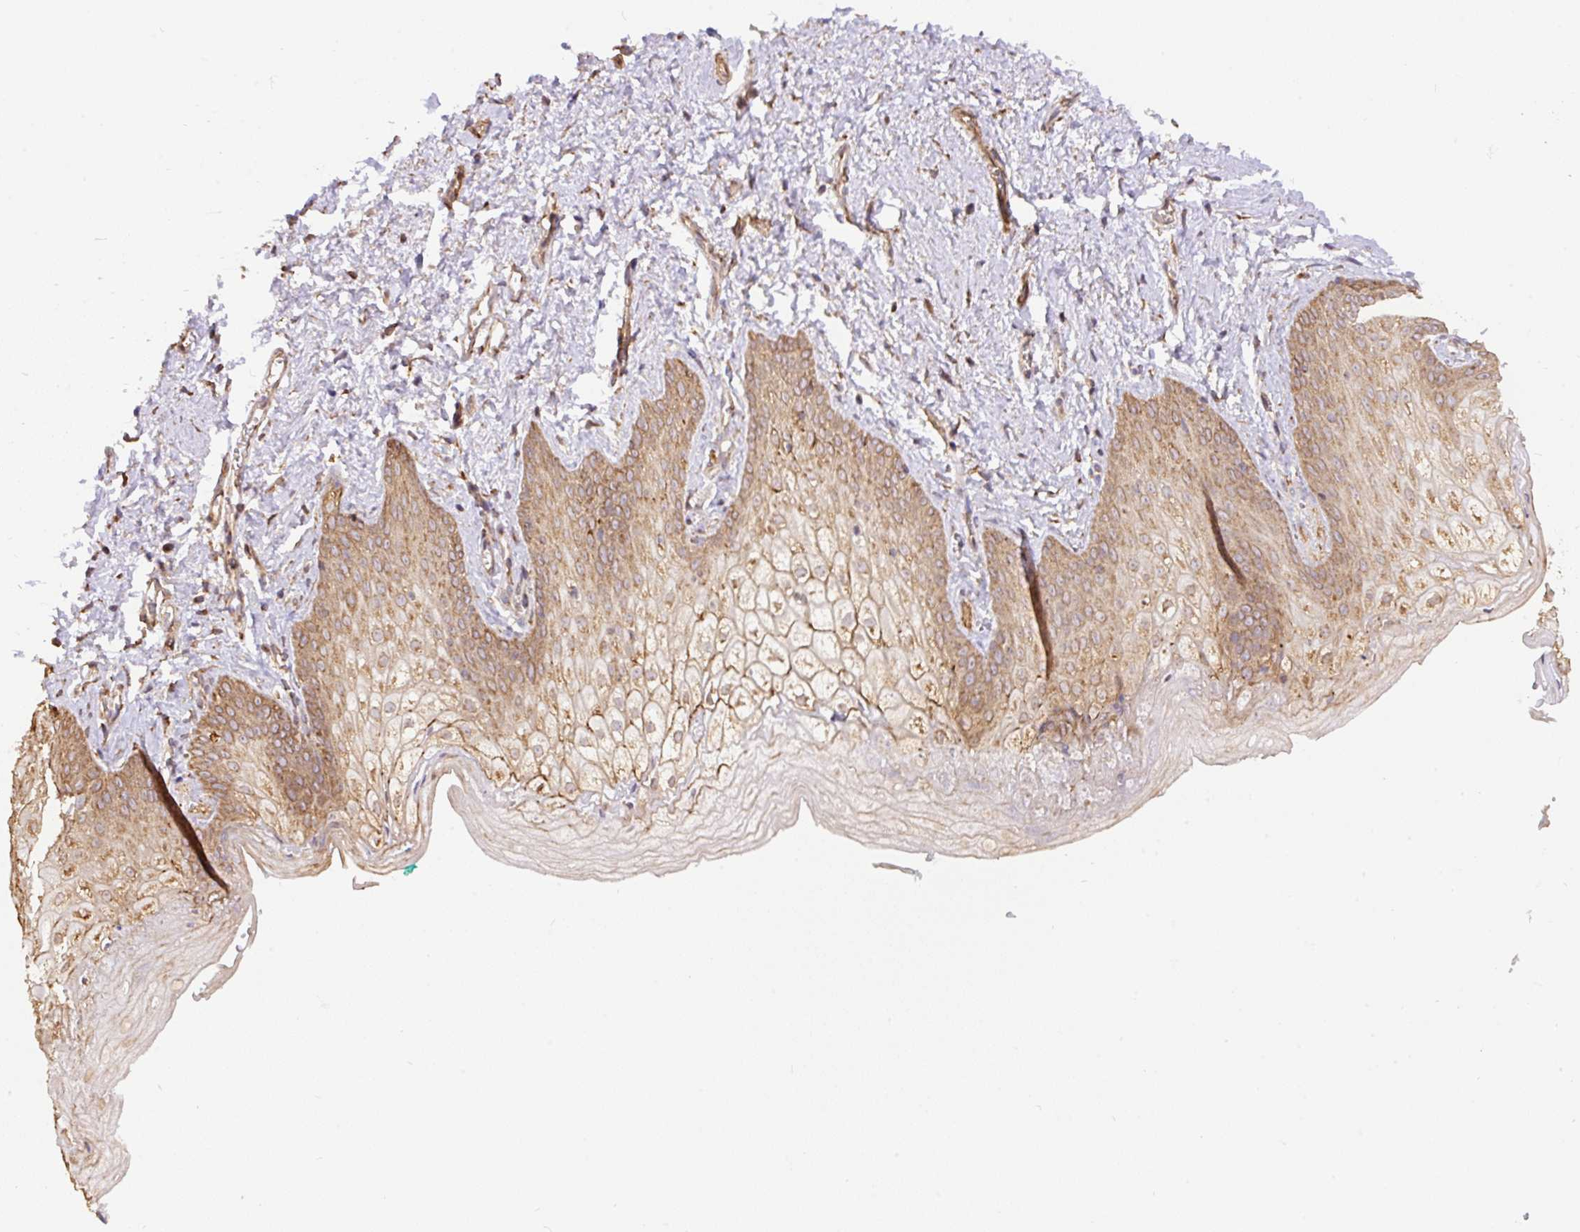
{"staining": {"intensity": "moderate", "quantity": ">75%", "location": "cytoplasmic/membranous"}, "tissue": "vagina", "cell_type": "Squamous epithelial cells", "image_type": "normal", "snomed": [{"axis": "morphology", "description": "Normal tissue, NOS"}, {"axis": "topography", "description": "Vulva"}, {"axis": "topography", "description": "Vagina"}, {"axis": "topography", "description": "Peripheral nerve tissue"}], "caption": "Squamous epithelial cells demonstrate medium levels of moderate cytoplasmic/membranous expression in about >75% of cells in benign vagina. The staining is performed using DAB brown chromogen to label protein expression. The nuclei are counter-stained blue using hematoxylin.", "gene": "COX8A", "patient": {"sex": "female", "age": 66}}